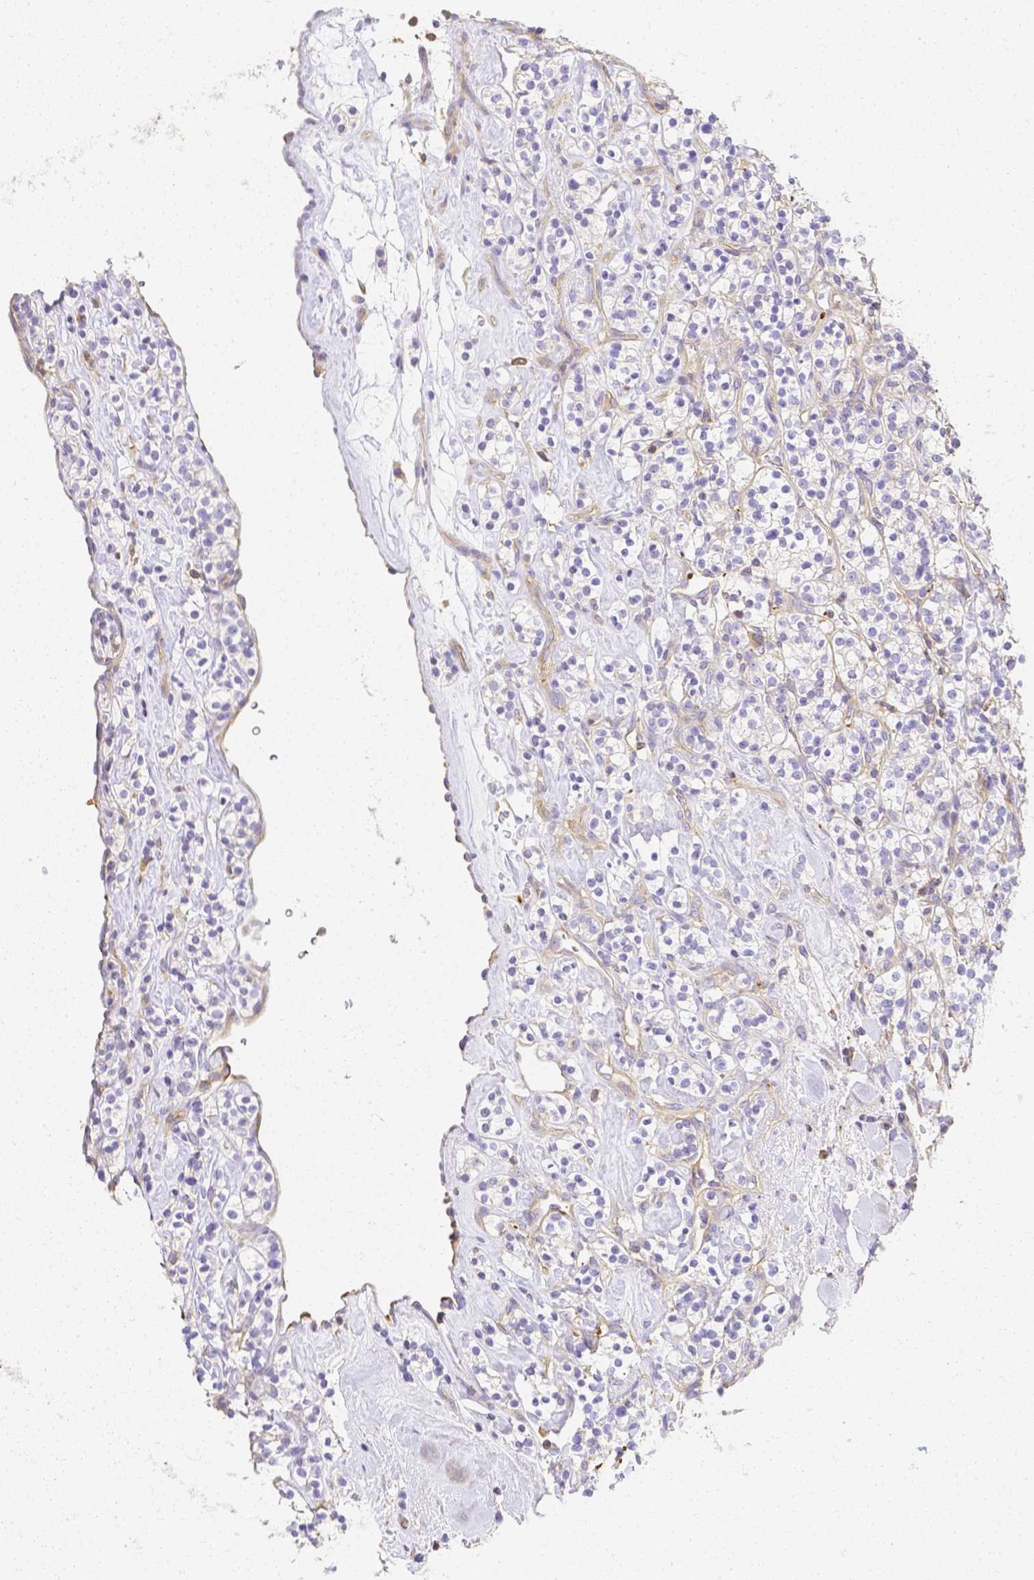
{"staining": {"intensity": "negative", "quantity": "none", "location": "none"}, "tissue": "renal cancer", "cell_type": "Tumor cells", "image_type": "cancer", "snomed": [{"axis": "morphology", "description": "Adenocarcinoma, NOS"}, {"axis": "topography", "description": "Kidney"}], "caption": "An immunohistochemistry photomicrograph of renal cancer (adenocarcinoma) is shown. There is no staining in tumor cells of renal cancer (adenocarcinoma).", "gene": "ASAH2", "patient": {"sex": "male", "age": 77}}